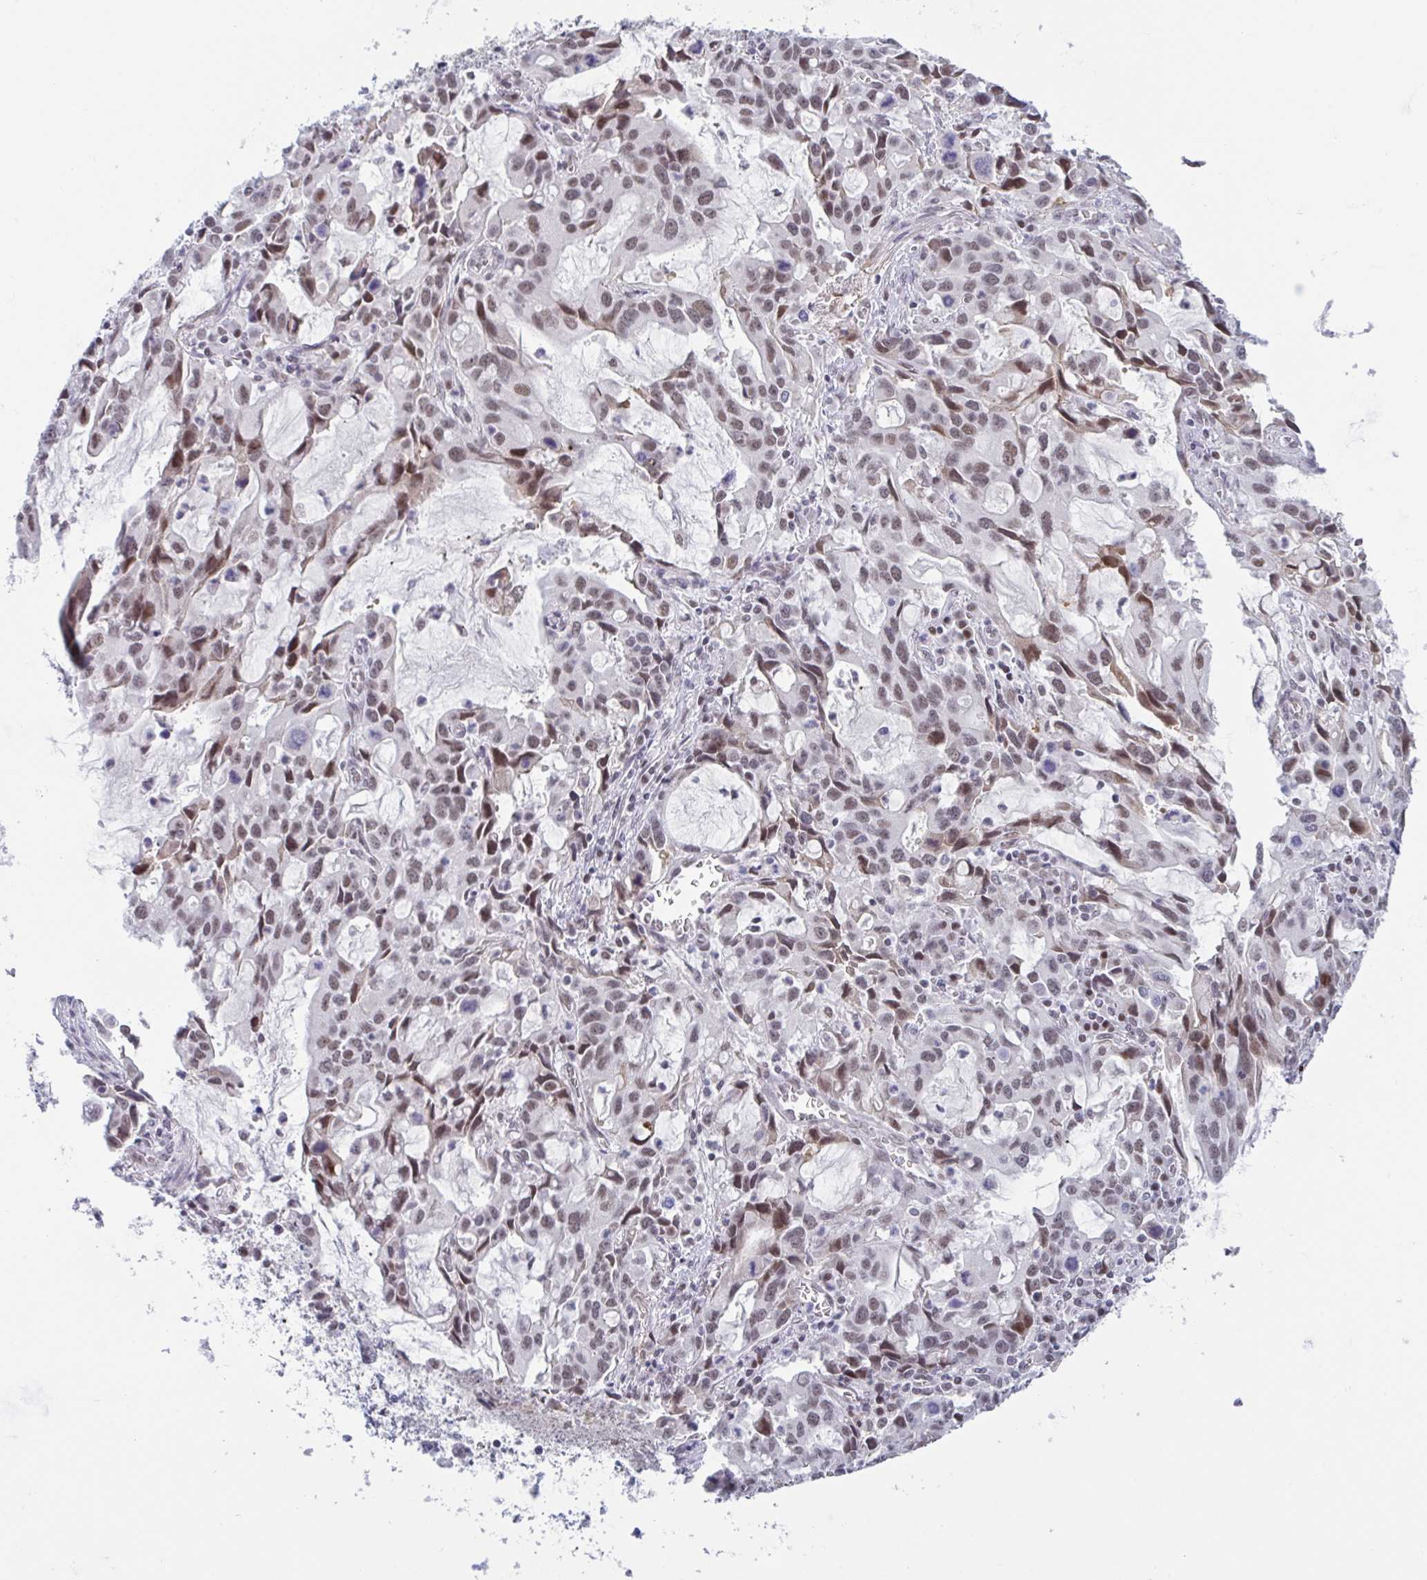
{"staining": {"intensity": "moderate", "quantity": ">75%", "location": "nuclear"}, "tissue": "stomach cancer", "cell_type": "Tumor cells", "image_type": "cancer", "snomed": [{"axis": "morphology", "description": "Adenocarcinoma, NOS"}, {"axis": "topography", "description": "Stomach, upper"}], "caption": "Stomach cancer (adenocarcinoma) stained for a protein reveals moderate nuclear positivity in tumor cells.", "gene": "PLG", "patient": {"sex": "male", "age": 85}}